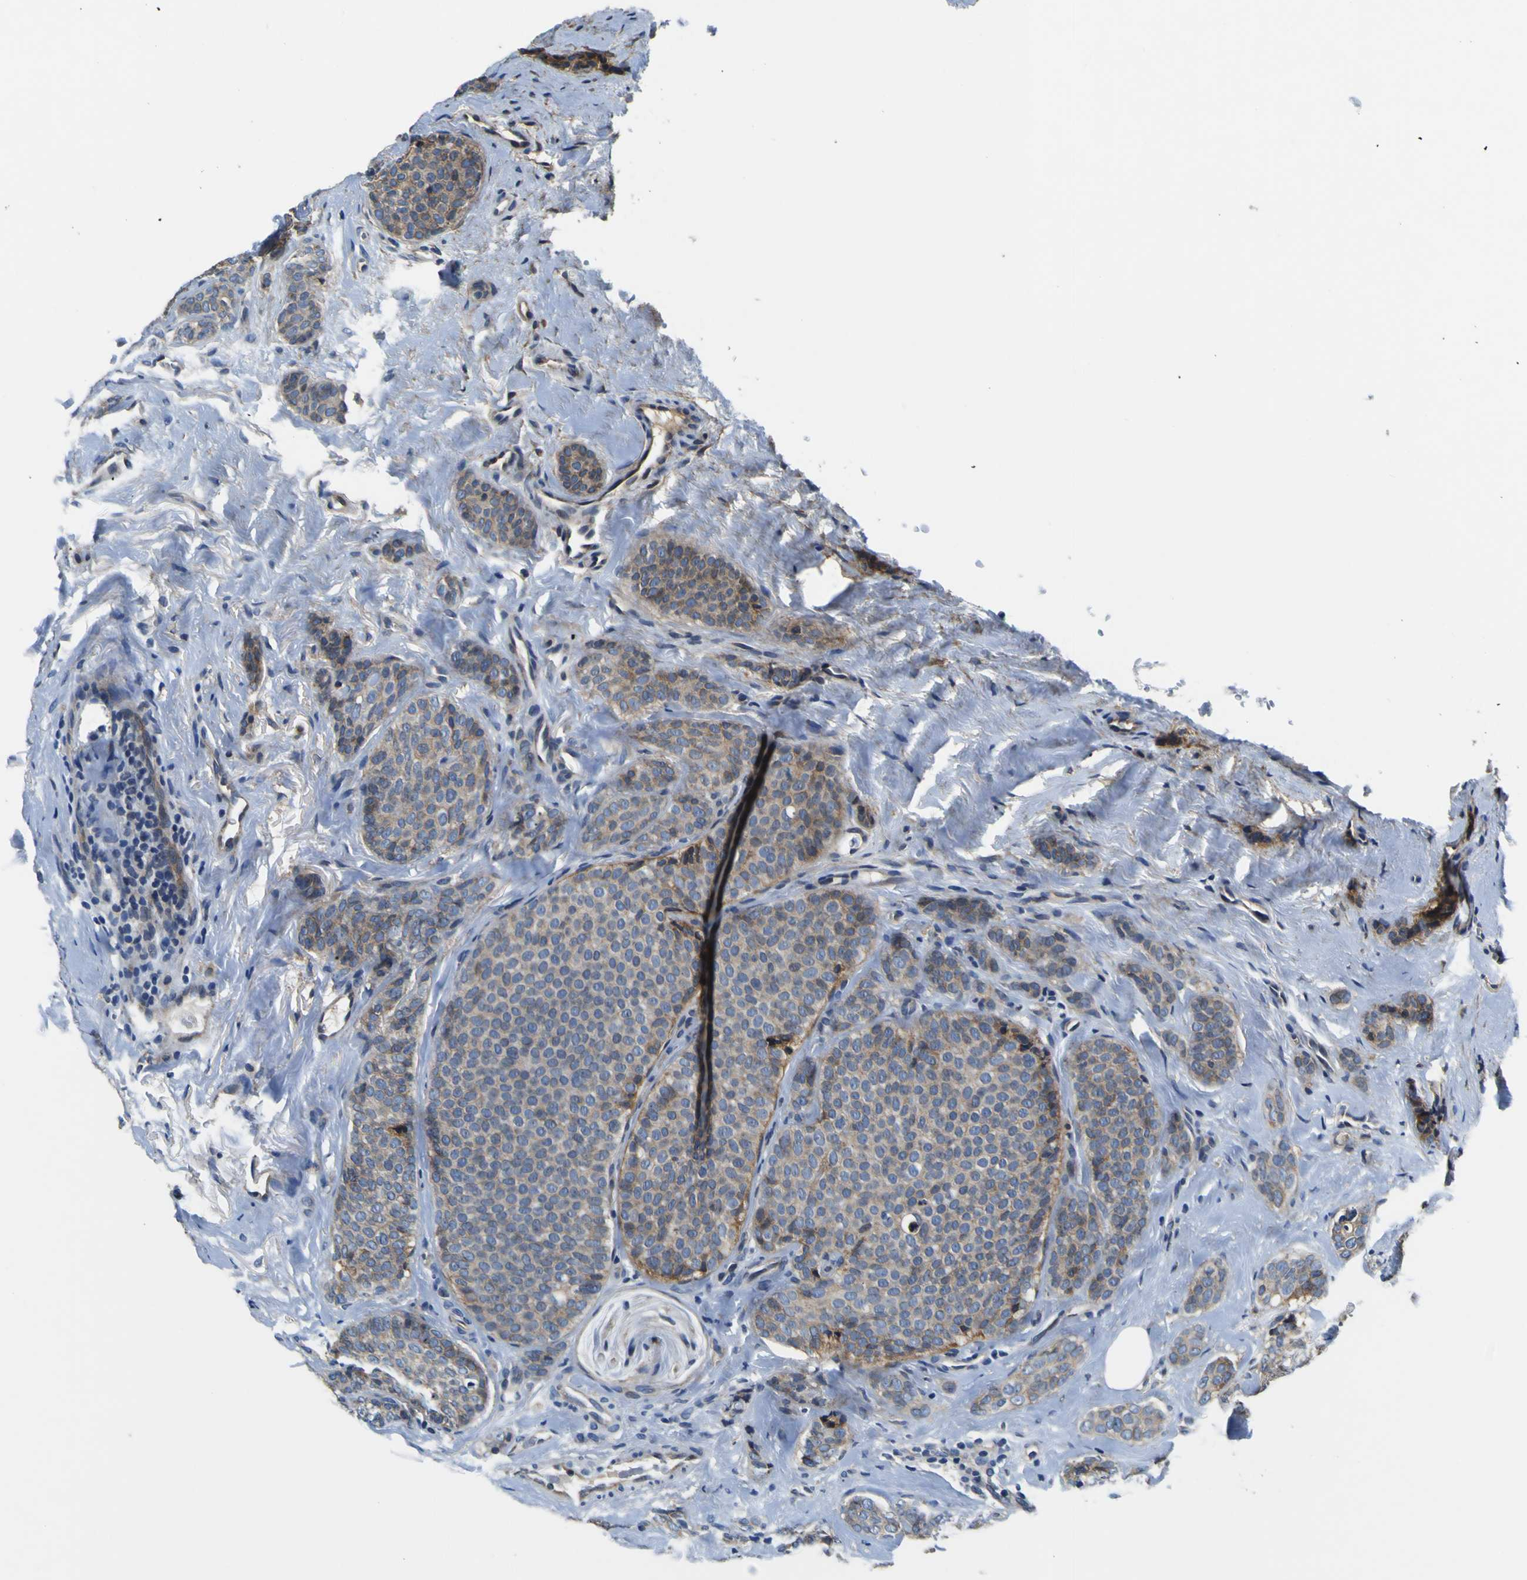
{"staining": {"intensity": "weak", "quantity": "<25%", "location": "cytoplasmic/membranous"}, "tissue": "breast cancer", "cell_type": "Tumor cells", "image_type": "cancer", "snomed": [{"axis": "morphology", "description": "Lobular carcinoma"}, {"axis": "topography", "description": "Skin"}, {"axis": "topography", "description": "Breast"}], "caption": "Immunohistochemistry of breast cancer shows no positivity in tumor cells.", "gene": "EPHB4", "patient": {"sex": "female", "age": 46}}